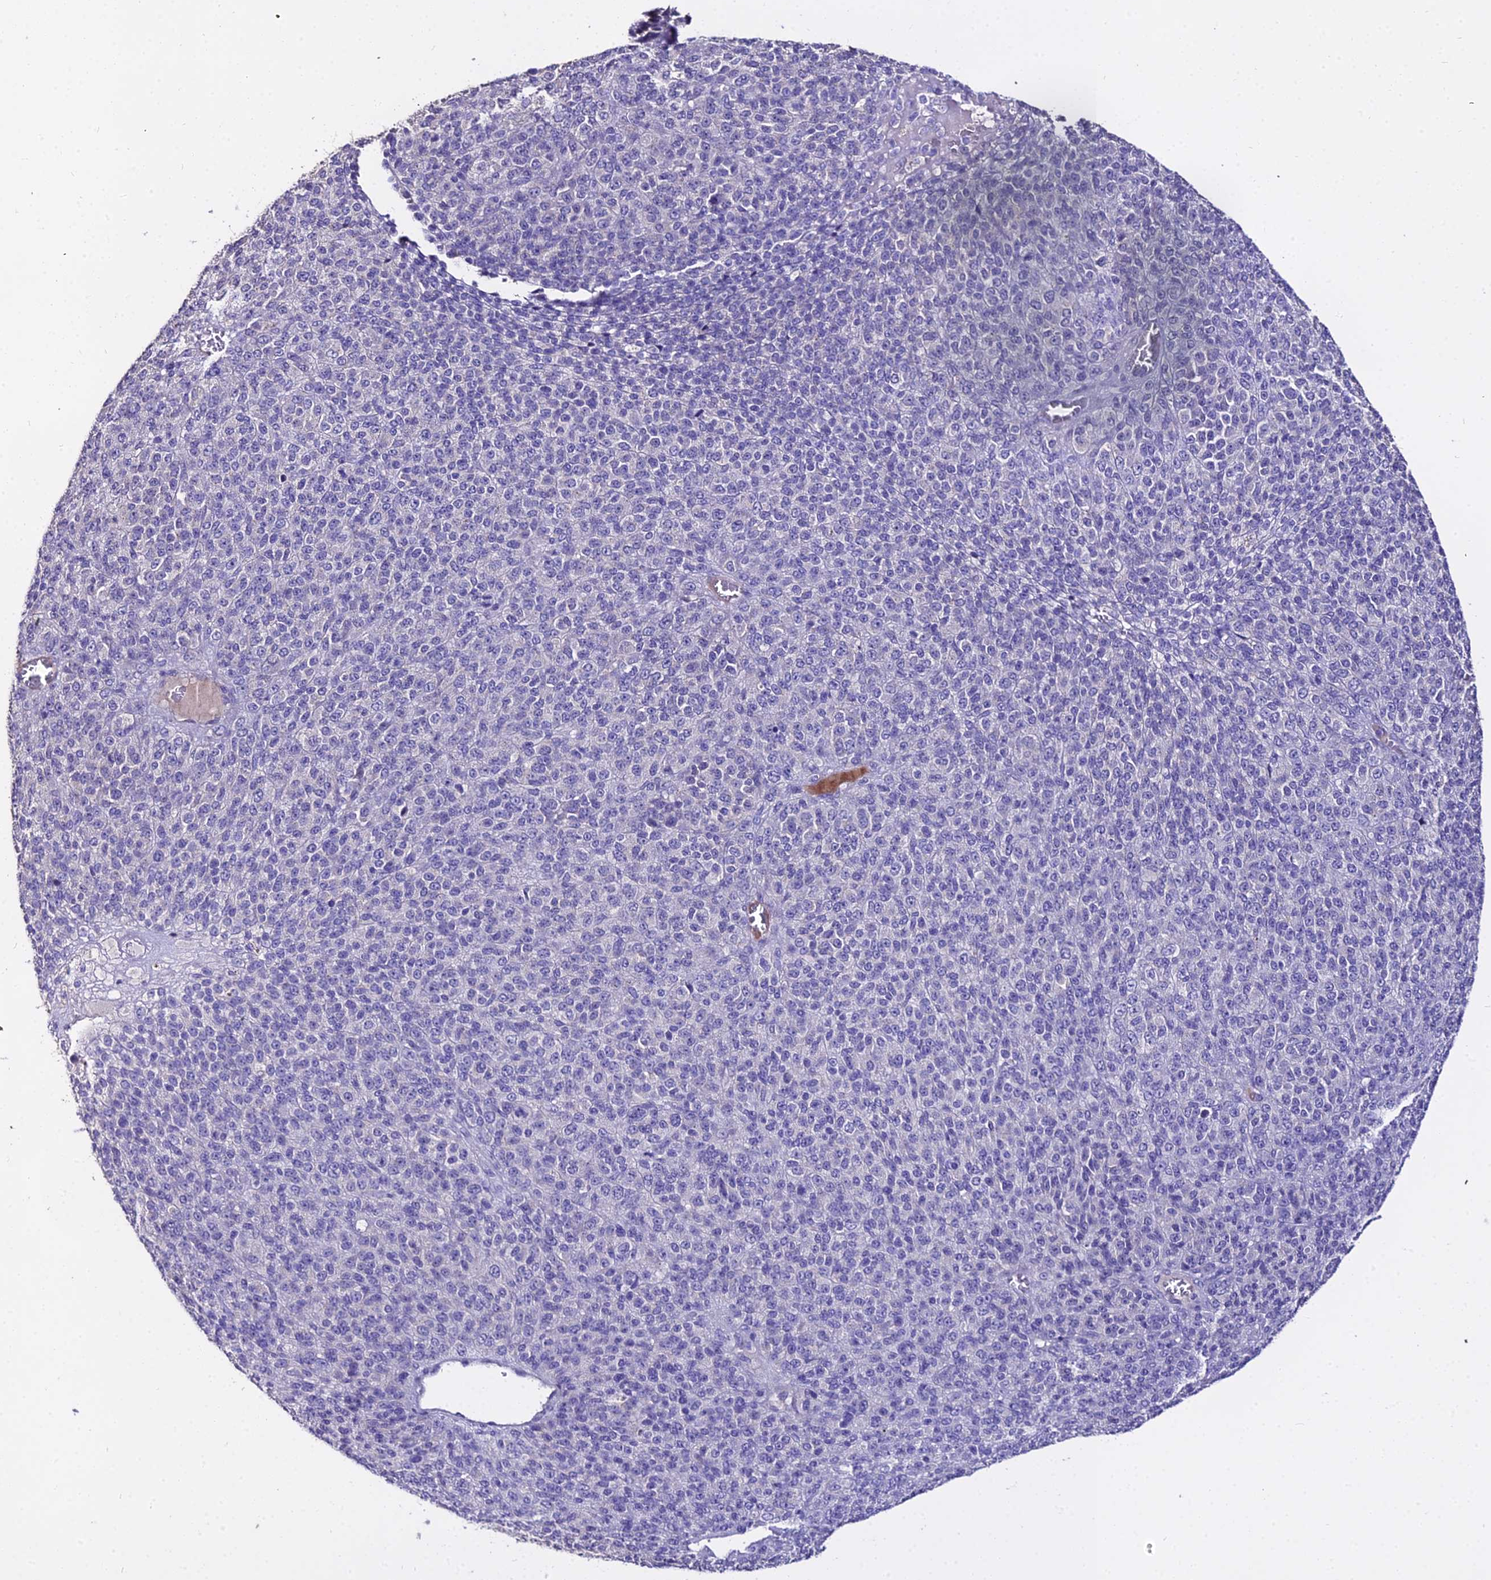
{"staining": {"intensity": "negative", "quantity": "none", "location": "none"}, "tissue": "melanoma", "cell_type": "Tumor cells", "image_type": "cancer", "snomed": [{"axis": "morphology", "description": "Malignant melanoma, Metastatic site"}, {"axis": "topography", "description": "Brain"}], "caption": "Malignant melanoma (metastatic site) was stained to show a protein in brown. There is no significant positivity in tumor cells. (DAB (3,3'-diaminobenzidine) immunohistochemistry (IHC), high magnification).", "gene": "GLYAT", "patient": {"sex": "female", "age": 56}}